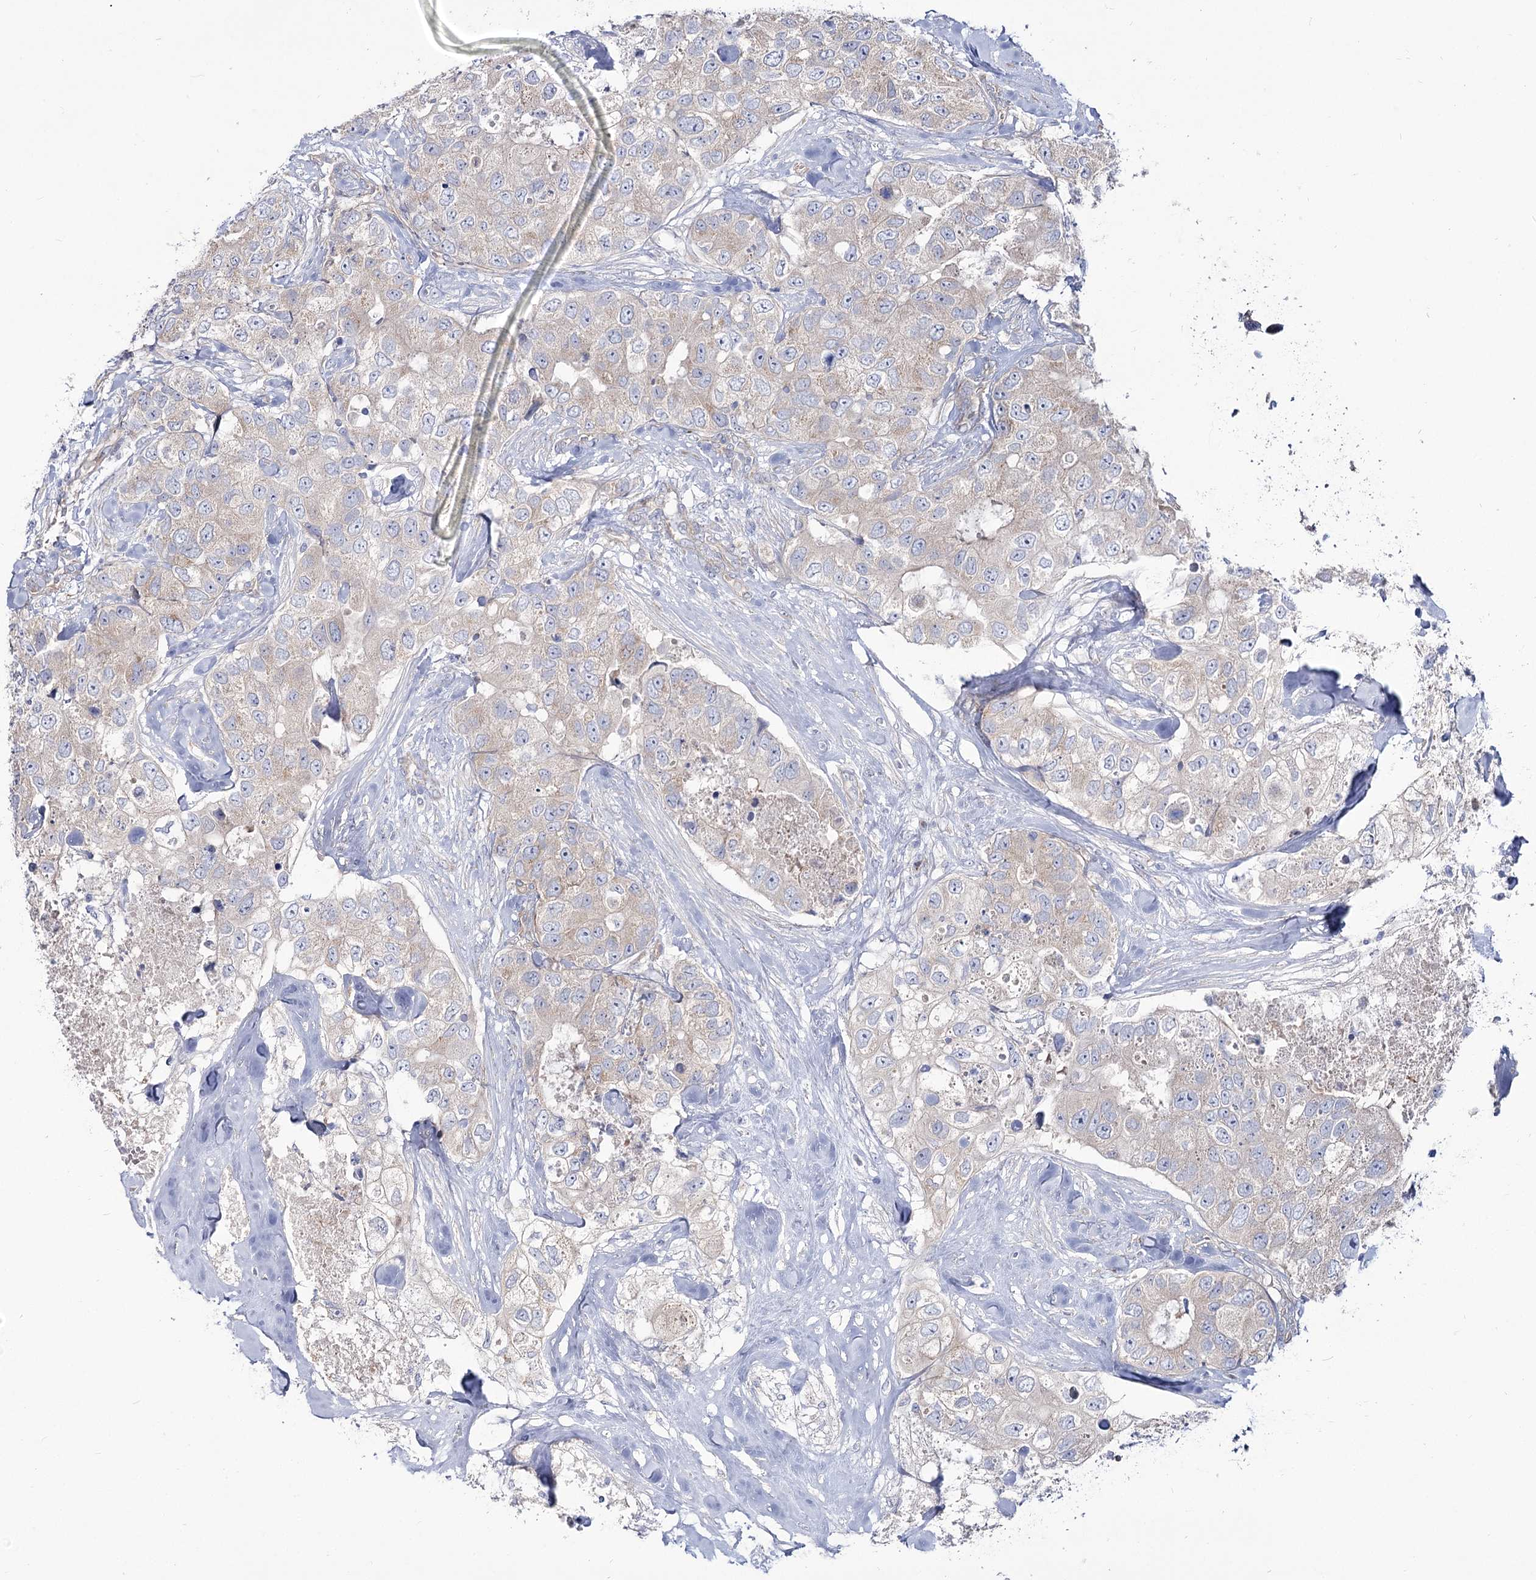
{"staining": {"intensity": "negative", "quantity": "none", "location": "none"}, "tissue": "breast cancer", "cell_type": "Tumor cells", "image_type": "cancer", "snomed": [{"axis": "morphology", "description": "Duct carcinoma"}, {"axis": "topography", "description": "Breast"}], "caption": "This is an IHC histopathology image of breast intraductal carcinoma. There is no positivity in tumor cells.", "gene": "SUOX", "patient": {"sex": "female", "age": 62}}